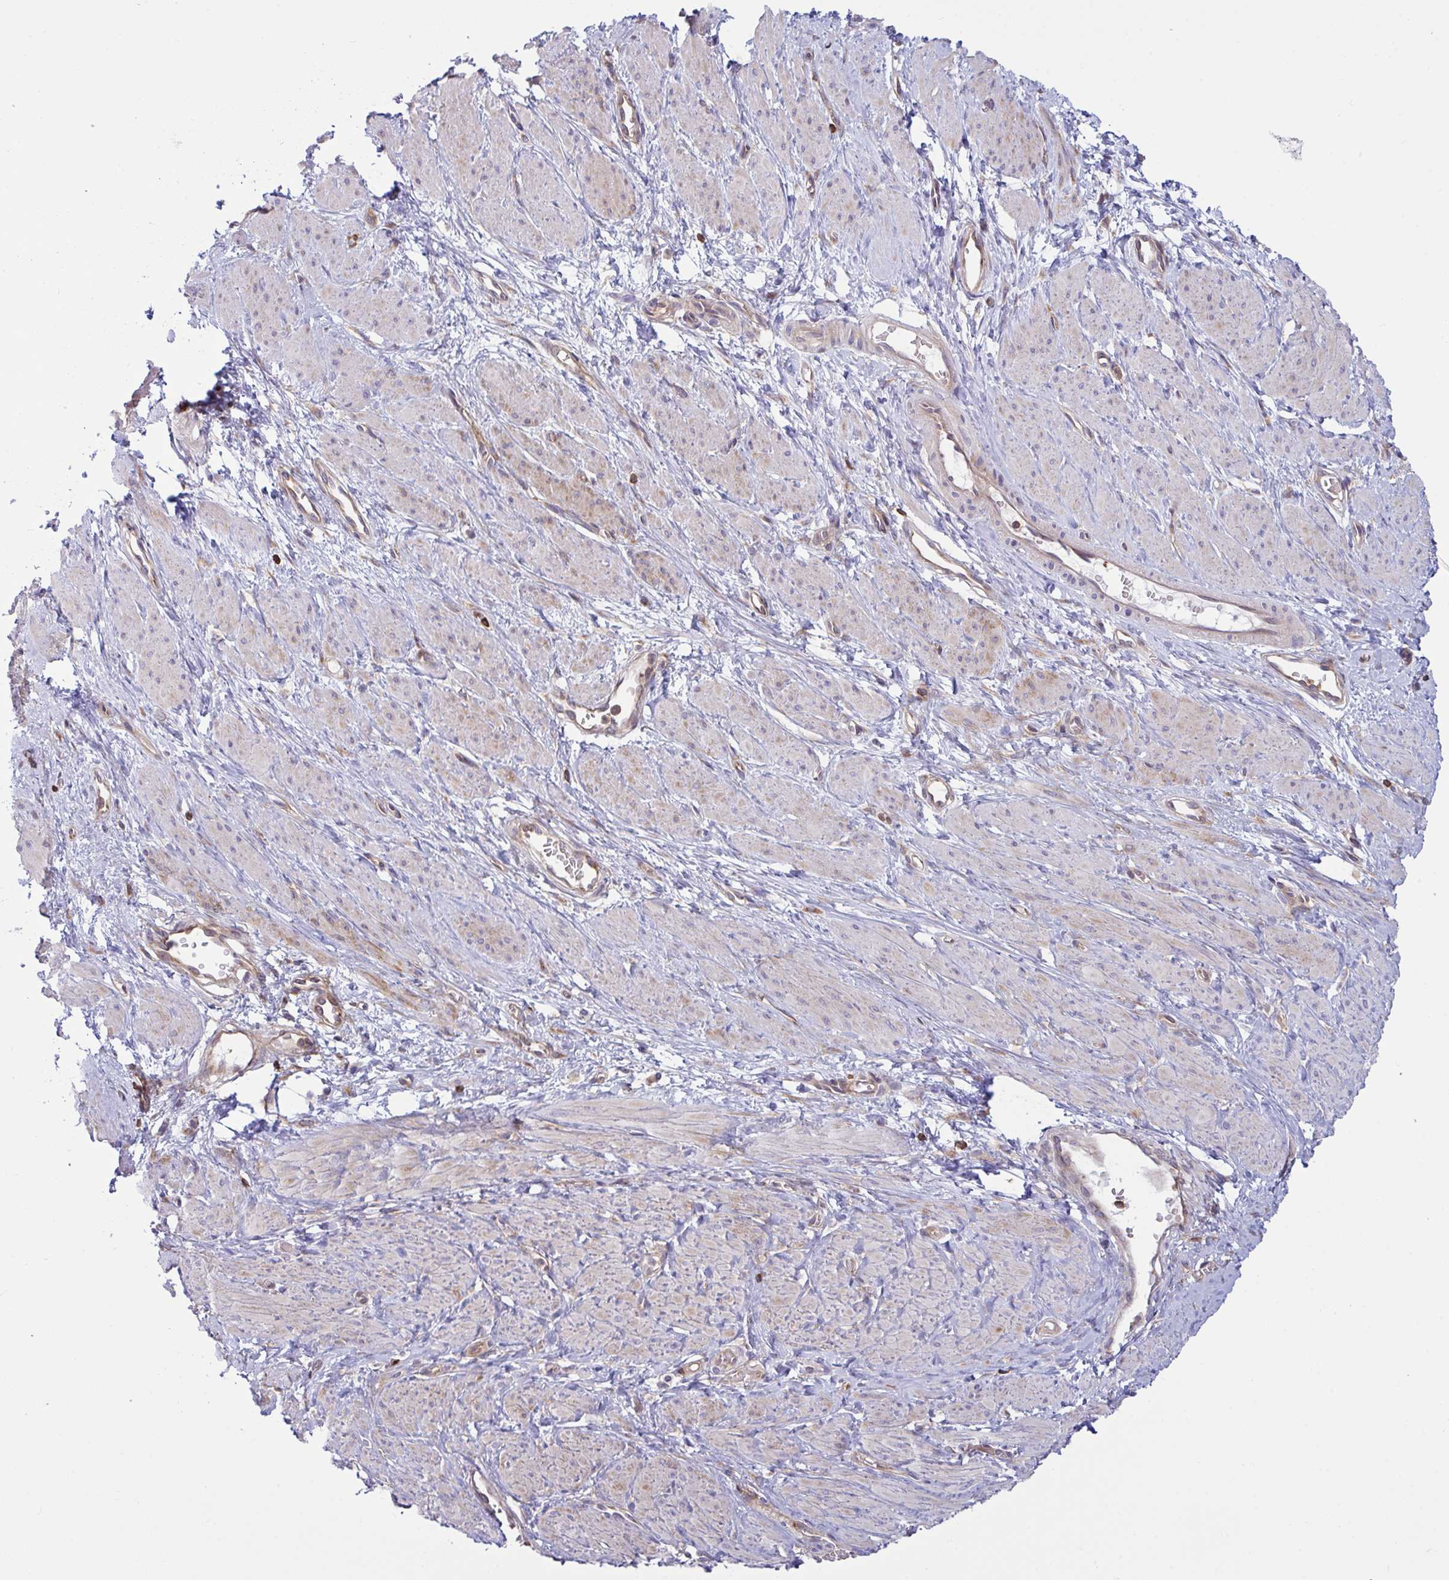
{"staining": {"intensity": "weak", "quantity": "25%-75%", "location": "cytoplasmic/membranous"}, "tissue": "smooth muscle", "cell_type": "Smooth muscle cells", "image_type": "normal", "snomed": [{"axis": "morphology", "description": "Normal tissue, NOS"}, {"axis": "topography", "description": "Smooth muscle"}, {"axis": "topography", "description": "Uterus"}], "caption": "This photomicrograph shows IHC staining of unremarkable smooth muscle, with low weak cytoplasmic/membranous staining in approximately 25%-75% of smooth muscle cells.", "gene": "TSC22D3", "patient": {"sex": "female", "age": 39}}